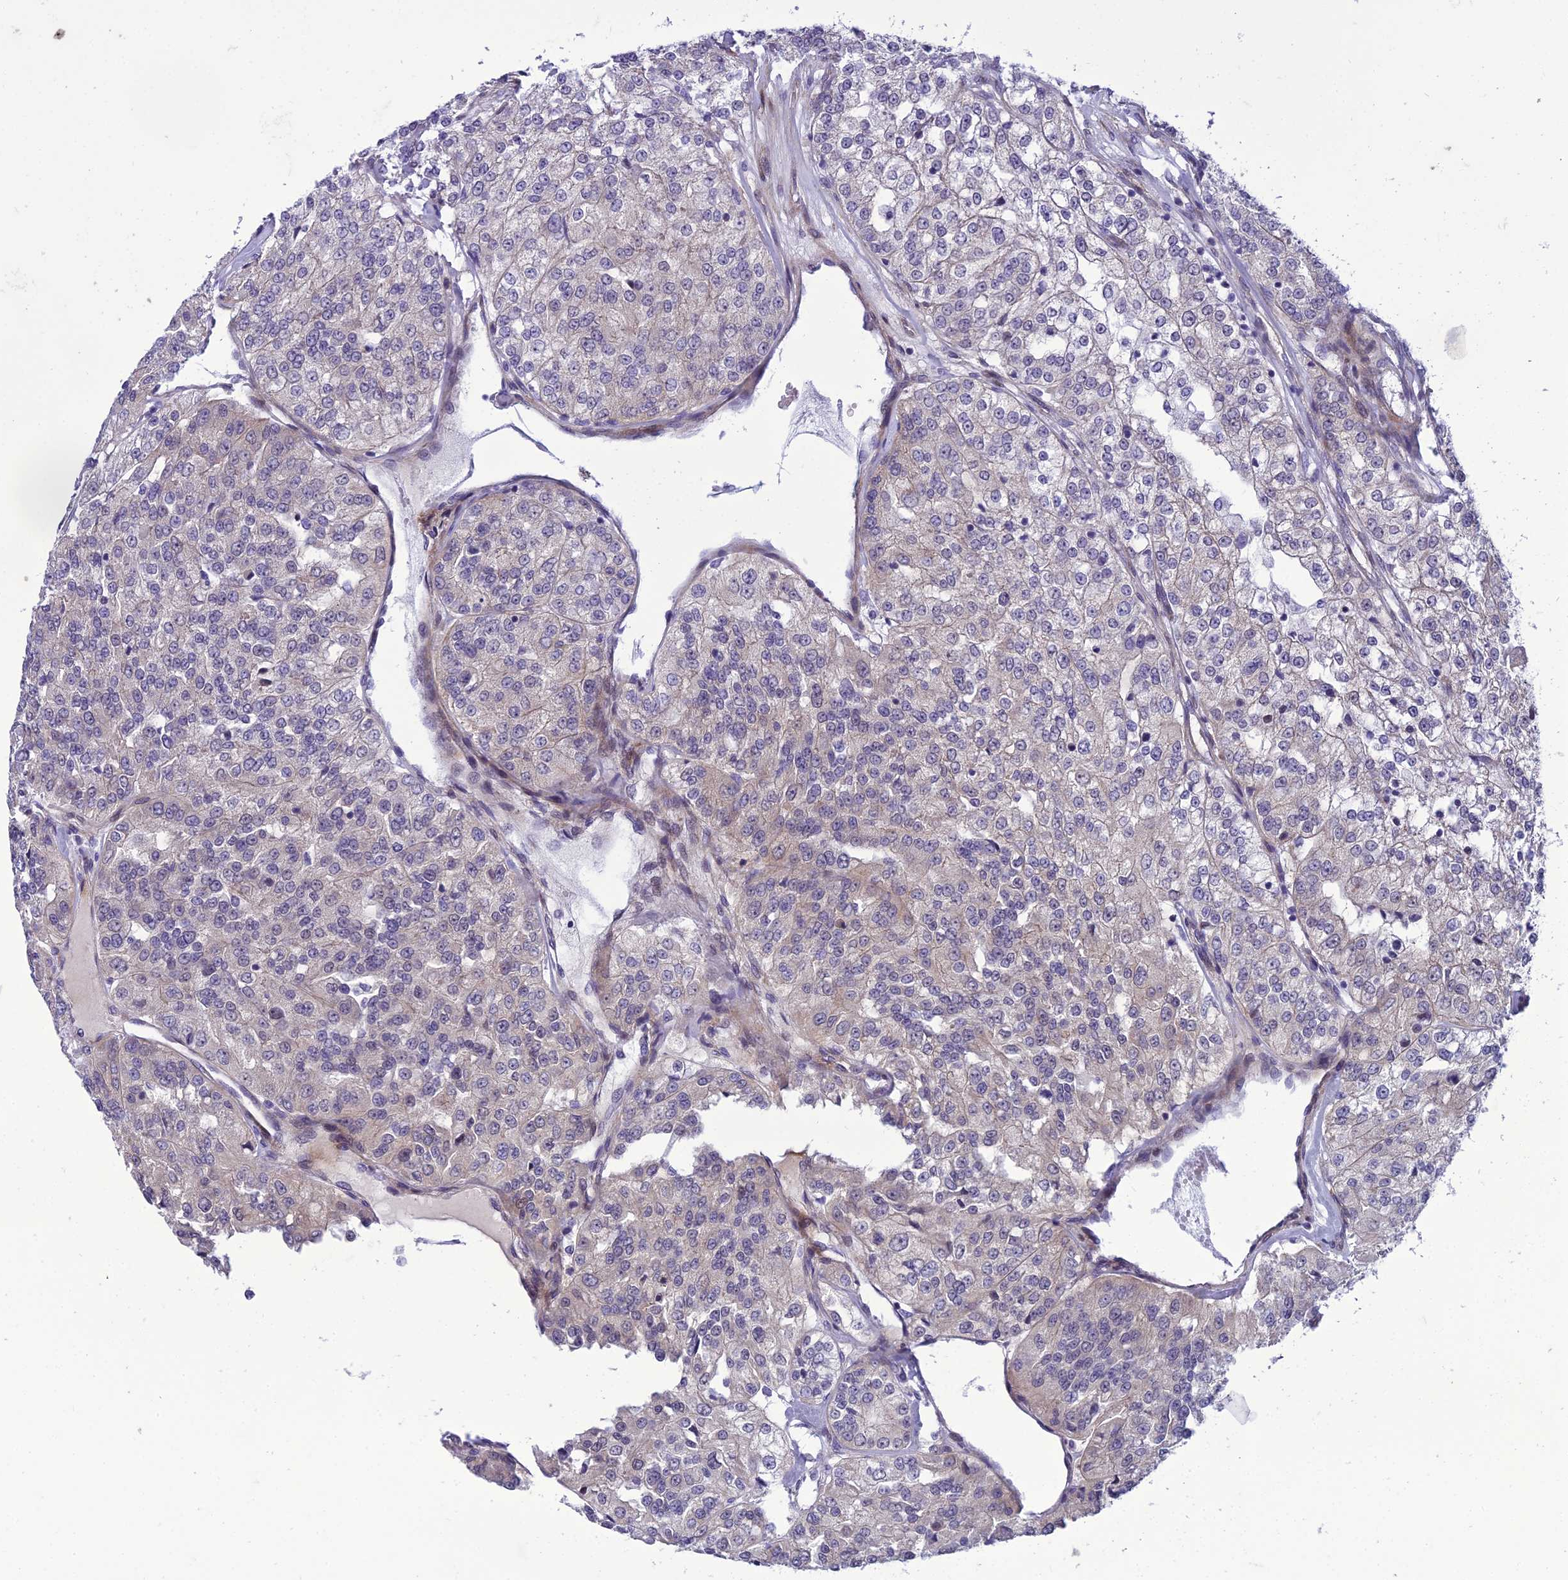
{"staining": {"intensity": "negative", "quantity": "none", "location": "none"}, "tissue": "renal cancer", "cell_type": "Tumor cells", "image_type": "cancer", "snomed": [{"axis": "morphology", "description": "Adenocarcinoma, NOS"}, {"axis": "topography", "description": "Kidney"}], "caption": "Tumor cells are negative for protein expression in human renal cancer.", "gene": "GAB4", "patient": {"sex": "female", "age": 63}}